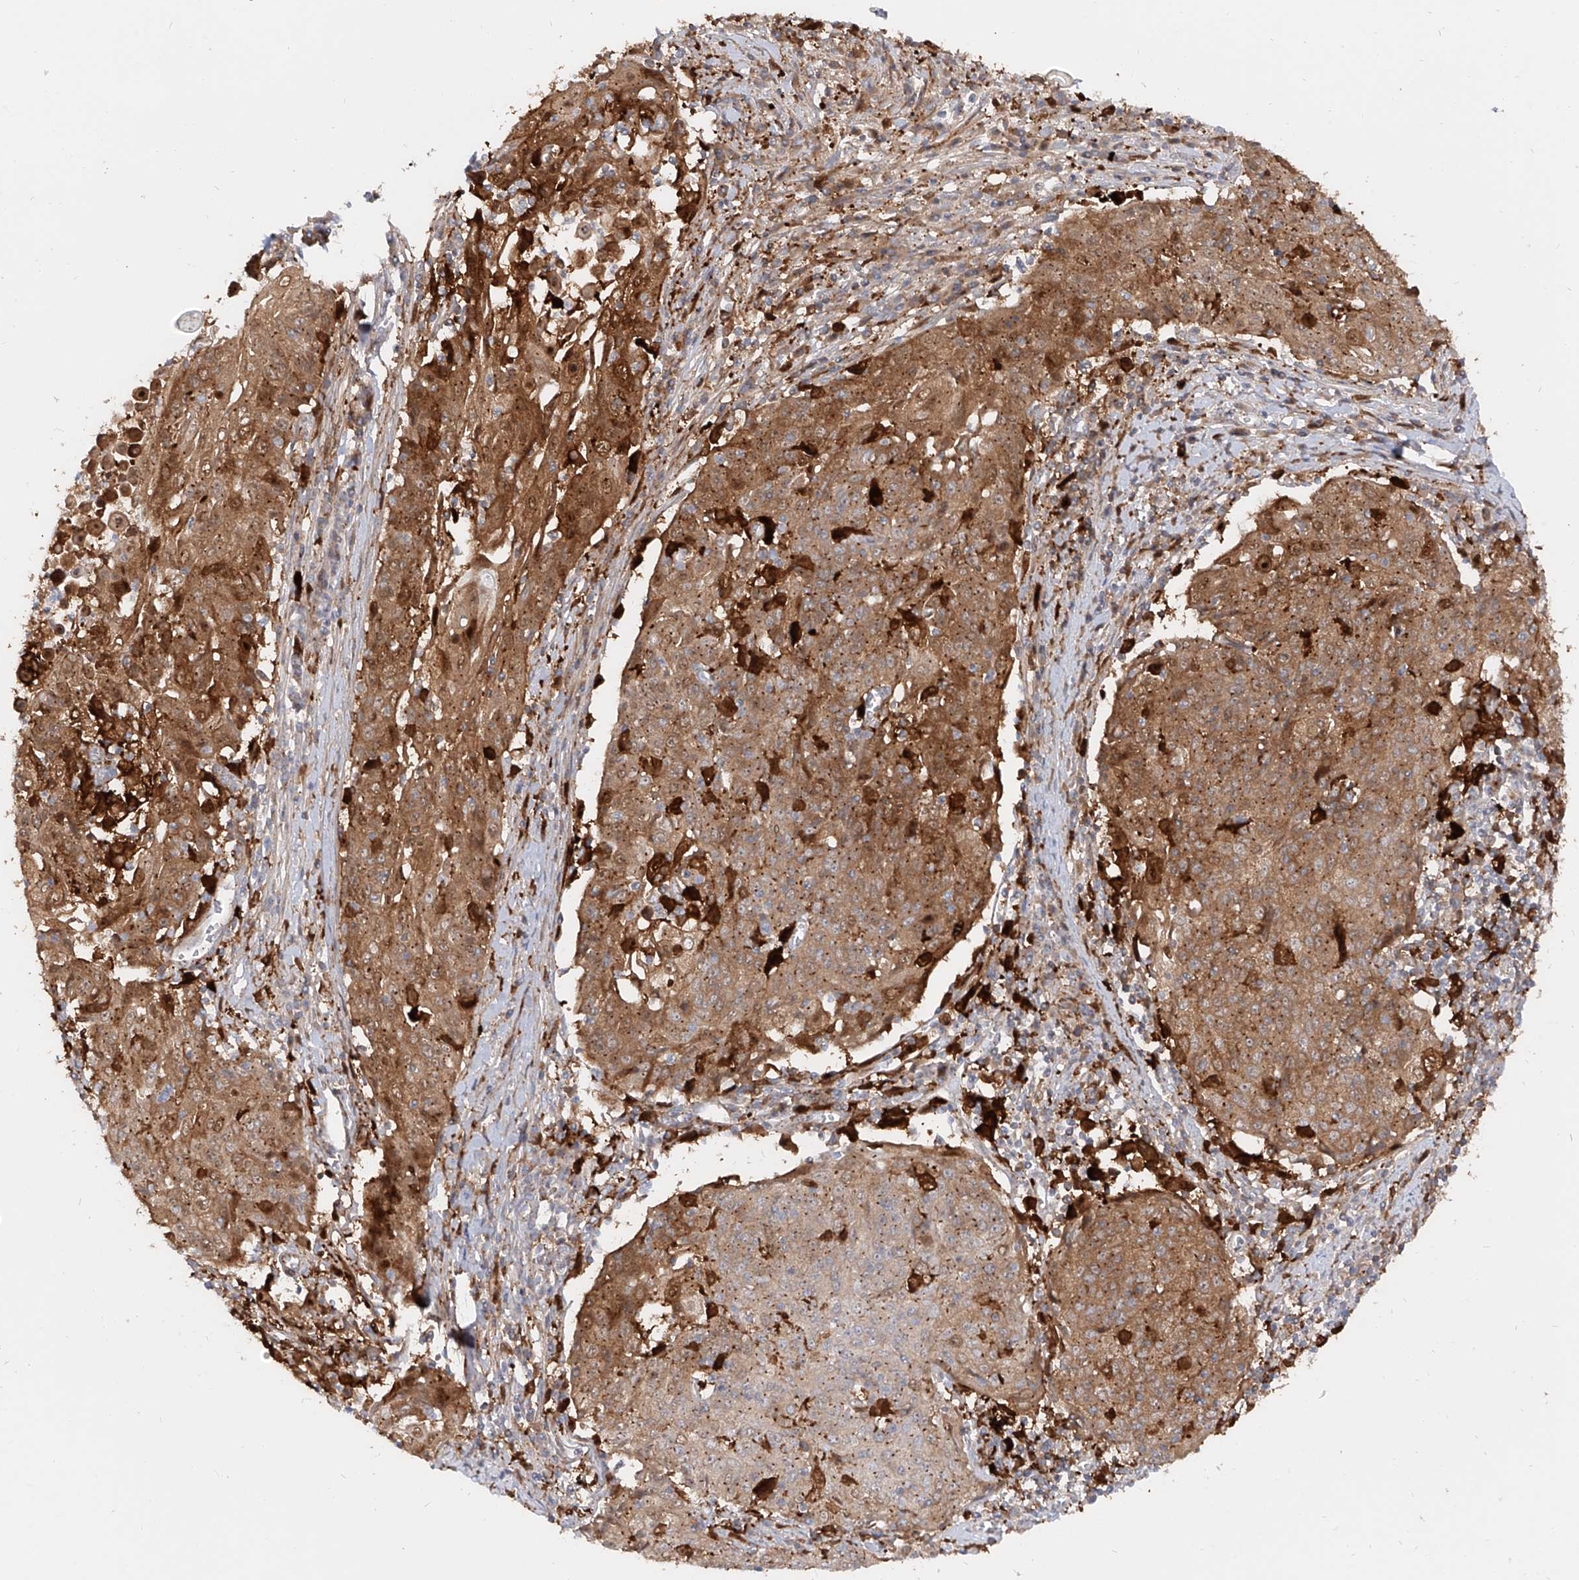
{"staining": {"intensity": "moderate", "quantity": ">75%", "location": "cytoplasmic/membranous"}, "tissue": "cervical cancer", "cell_type": "Tumor cells", "image_type": "cancer", "snomed": [{"axis": "morphology", "description": "Squamous cell carcinoma, NOS"}, {"axis": "topography", "description": "Cervix"}], "caption": "Tumor cells display moderate cytoplasmic/membranous positivity in about >75% of cells in squamous cell carcinoma (cervical).", "gene": "KYNU", "patient": {"sex": "female", "age": 48}}